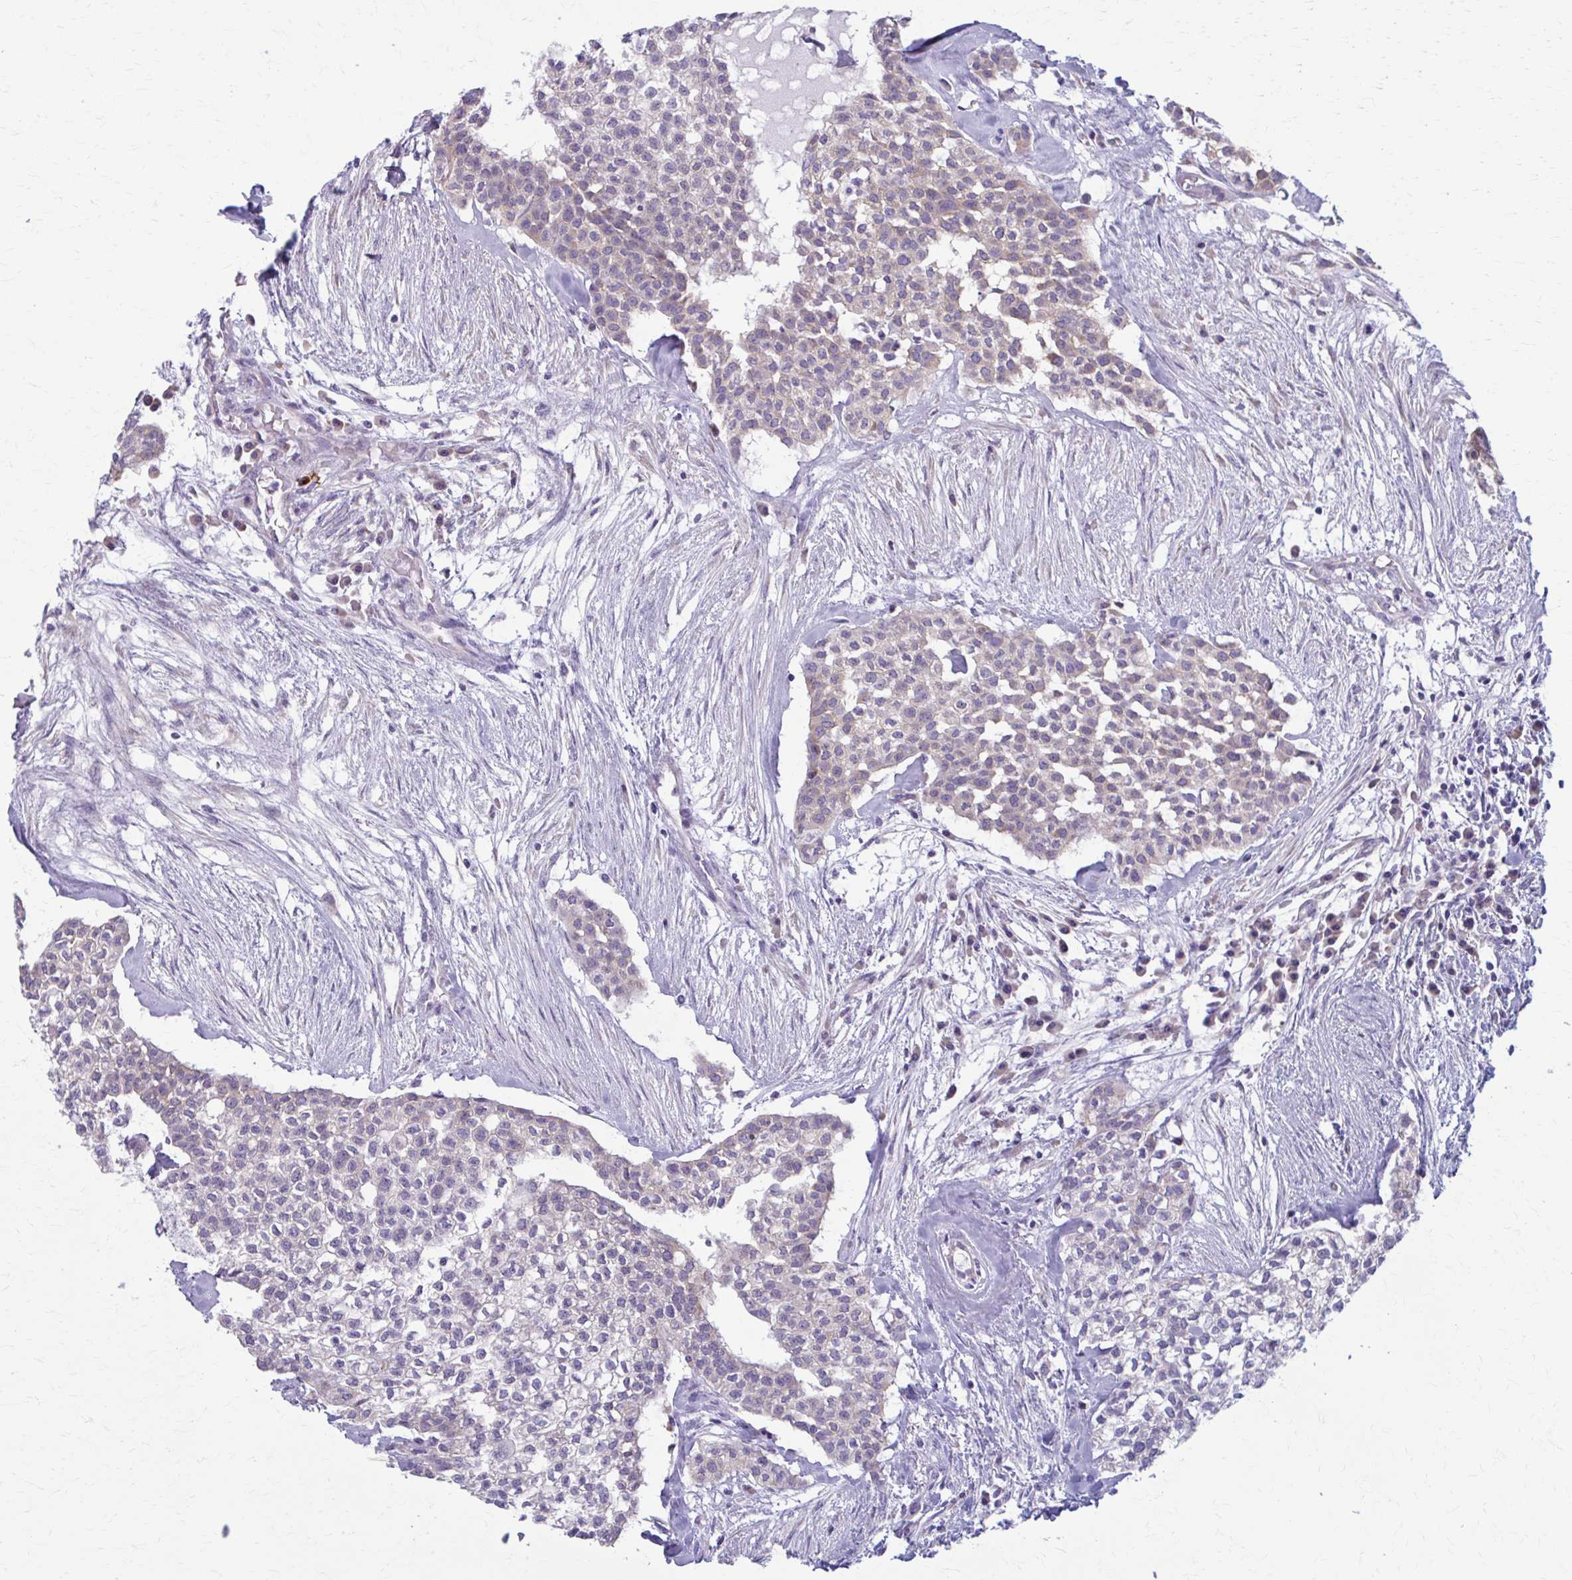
{"staining": {"intensity": "weak", "quantity": "<25%", "location": "cytoplasmic/membranous"}, "tissue": "head and neck cancer", "cell_type": "Tumor cells", "image_type": "cancer", "snomed": [{"axis": "morphology", "description": "Adenocarcinoma, NOS"}, {"axis": "topography", "description": "Head-Neck"}], "caption": "Head and neck adenocarcinoma was stained to show a protein in brown. There is no significant staining in tumor cells.", "gene": "PRKRA", "patient": {"sex": "male", "age": 81}}